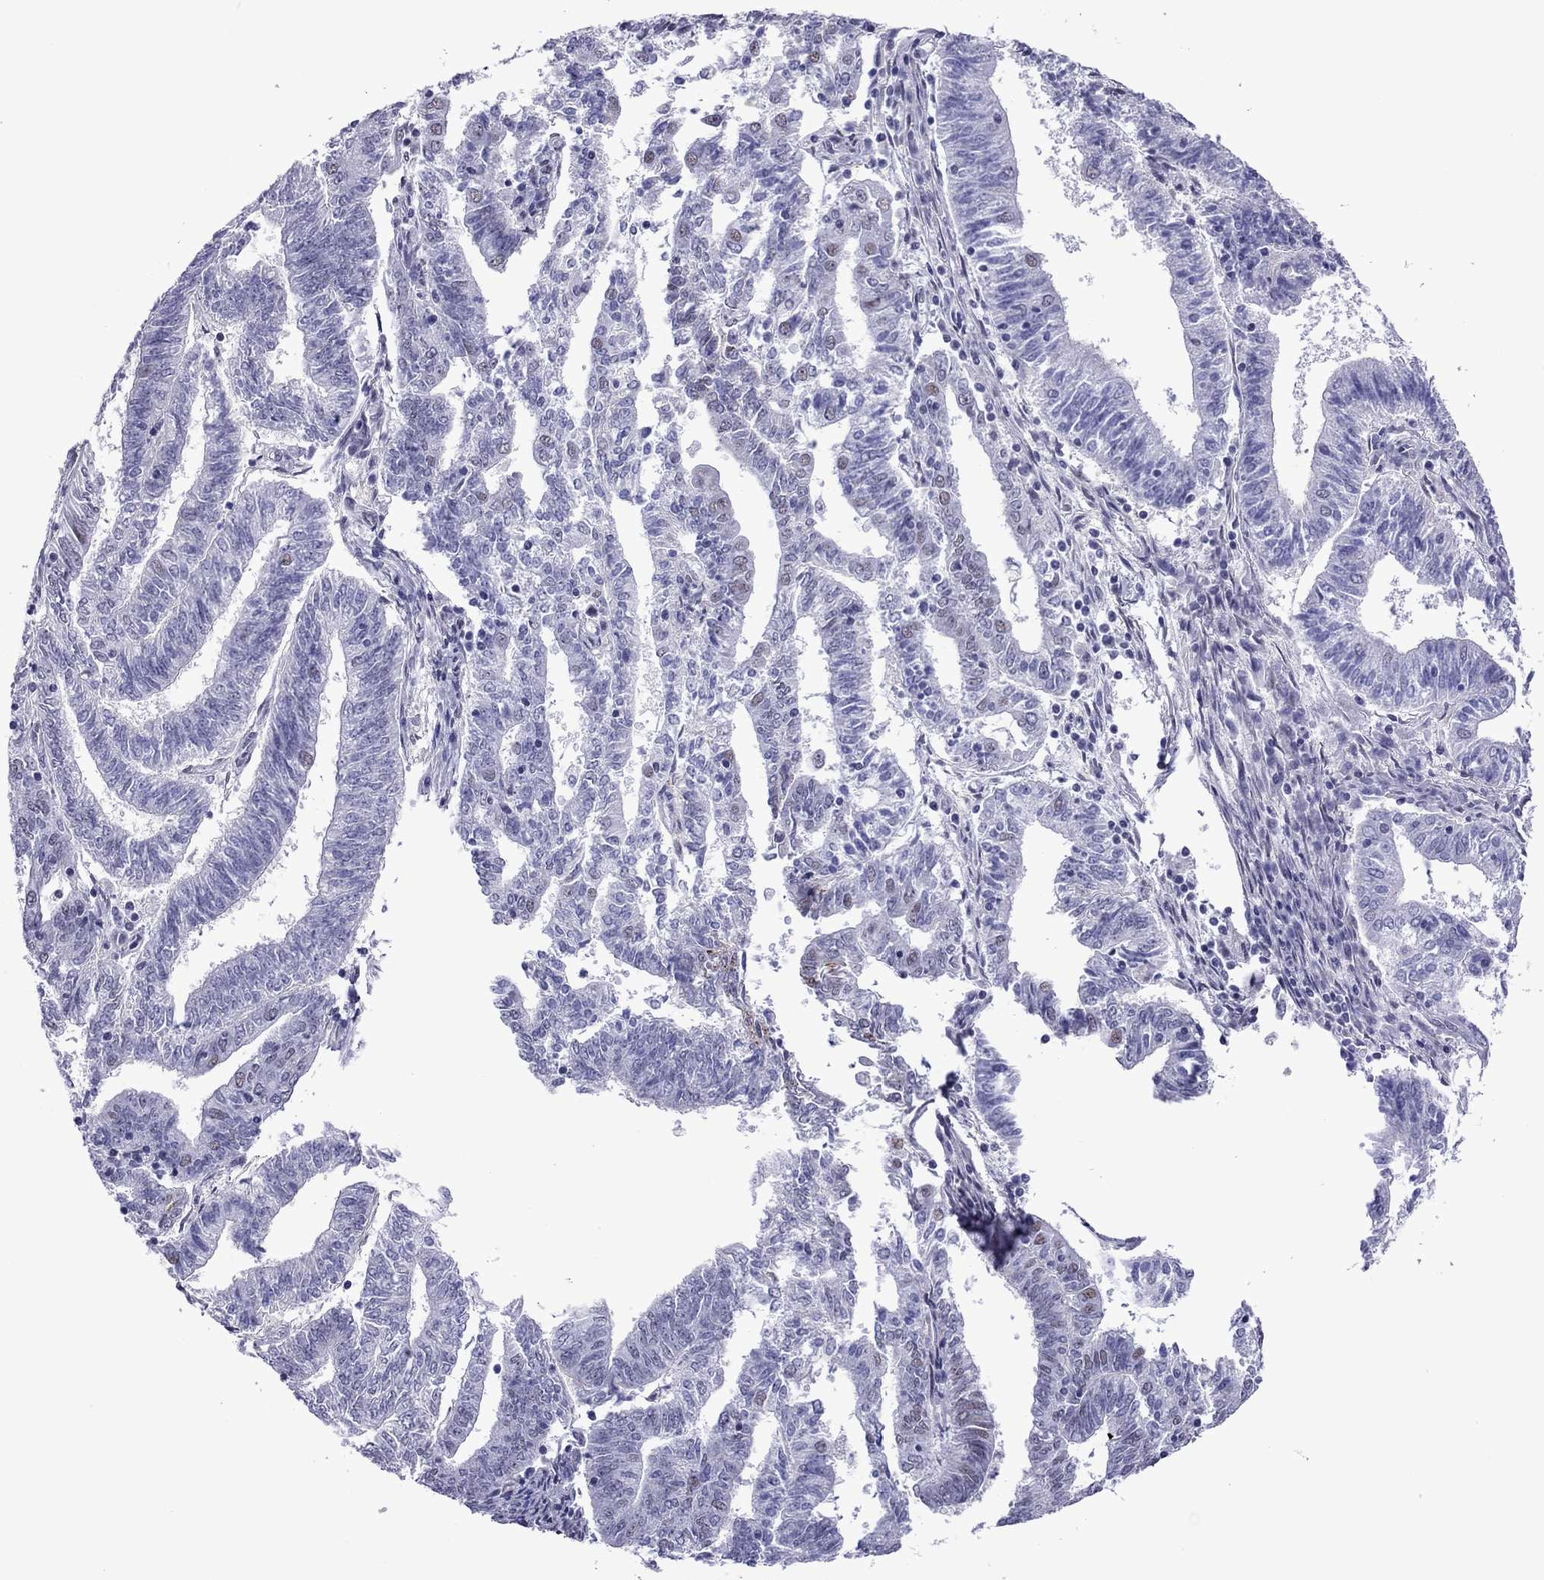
{"staining": {"intensity": "negative", "quantity": "none", "location": "none"}, "tissue": "endometrial cancer", "cell_type": "Tumor cells", "image_type": "cancer", "snomed": [{"axis": "morphology", "description": "Adenocarcinoma, NOS"}, {"axis": "topography", "description": "Endometrium"}], "caption": "This histopathology image is of endometrial cancer (adenocarcinoma) stained with immunohistochemistry to label a protein in brown with the nuclei are counter-stained blue. There is no staining in tumor cells.", "gene": "ZNF646", "patient": {"sex": "female", "age": 82}}